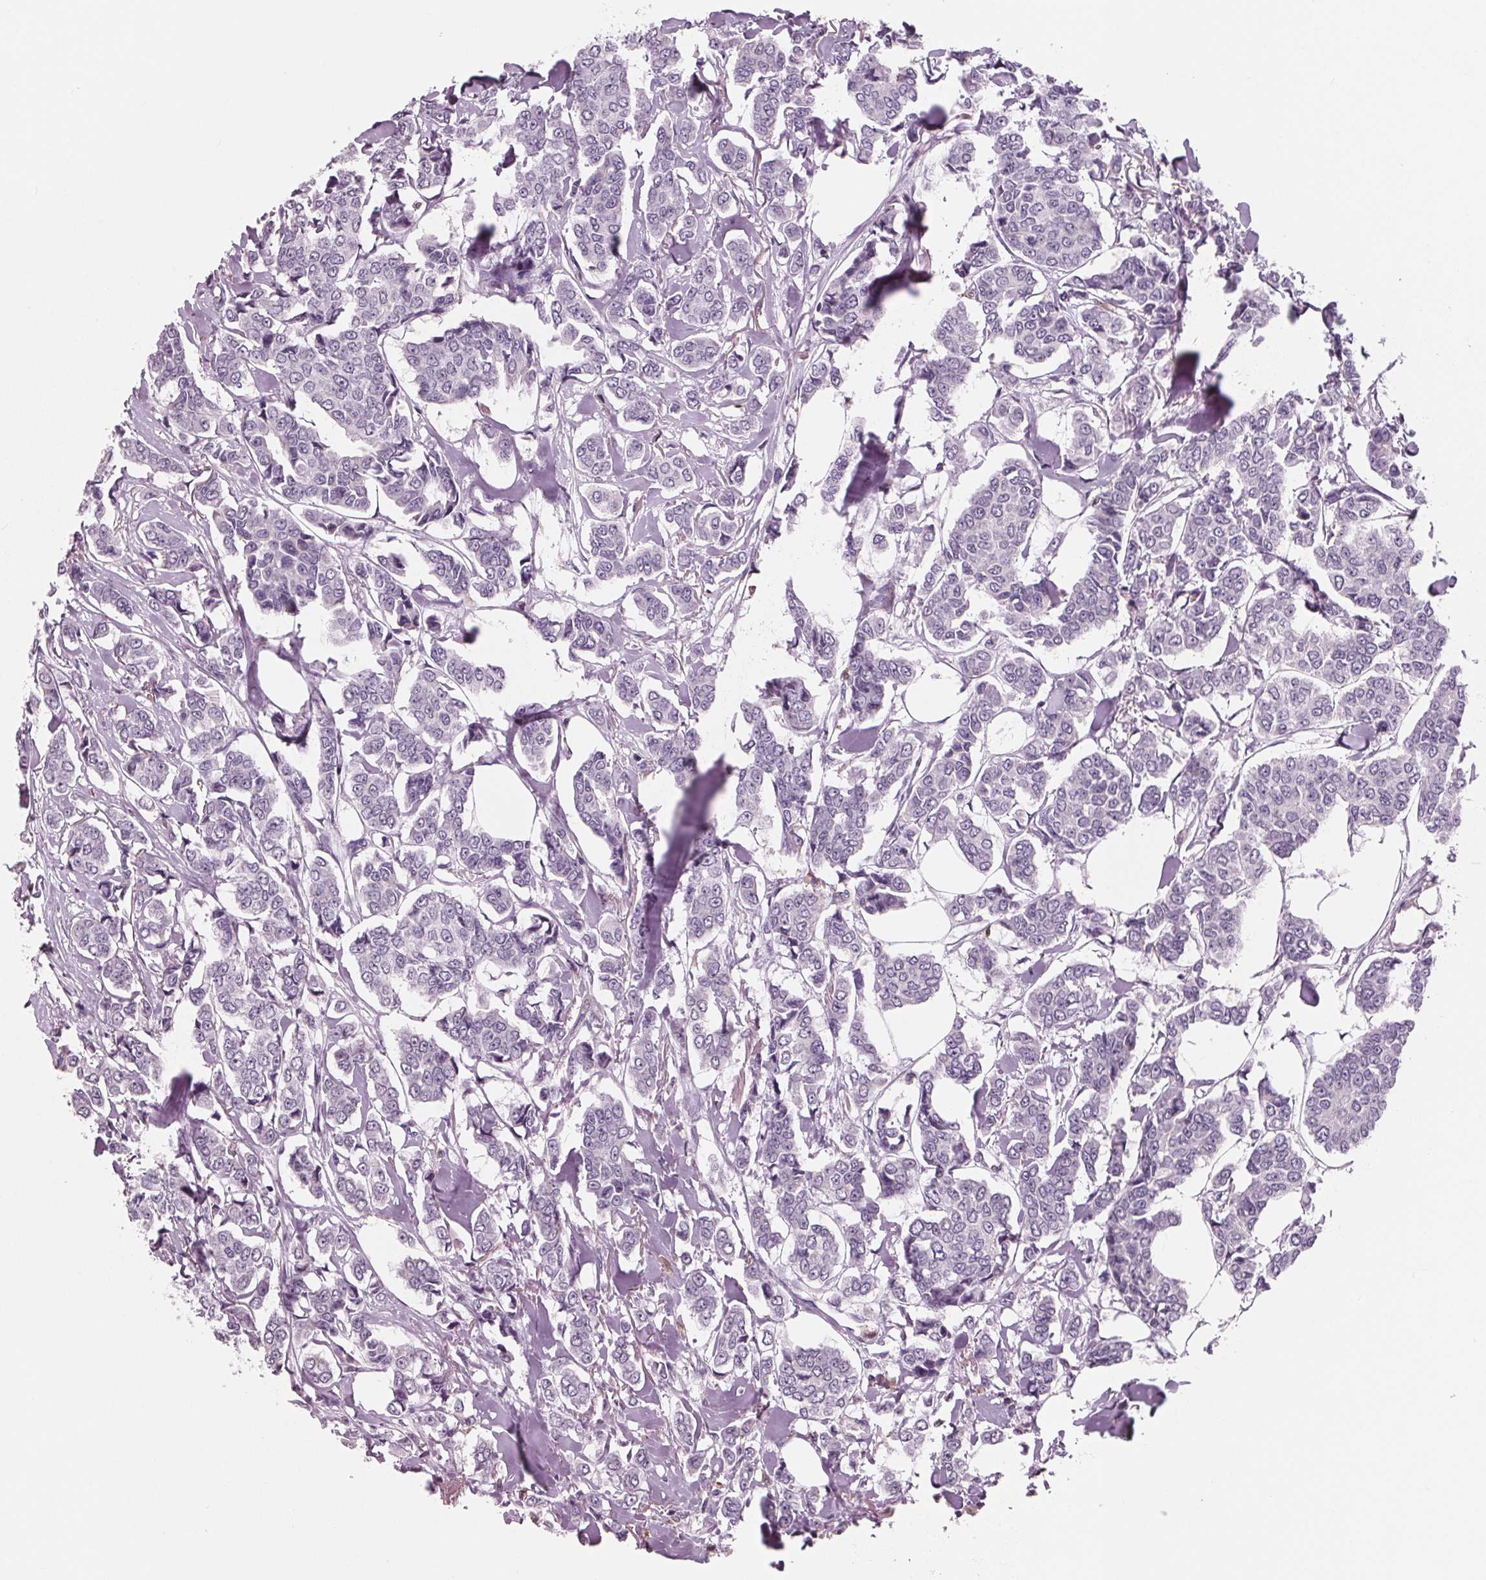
{"staining": {"intensity": "negative", "quantity": "none", "location": "none"}, "tissue": "breast cancer", "cell_type": "Tumor cells", "image_type": "cancer", "snomed": [{"axis": "morphology", "description": "Duct carcinoma"}, {"axis": "topography", "description": "Breast"}], "caption": "Immunohistochemical staining of infiltrating ductal carcinoma (breast) displays no significant positivity in tumor cells.", "gene": "ARHGAP25", "patient": {"sex": "female", "age": 94}}